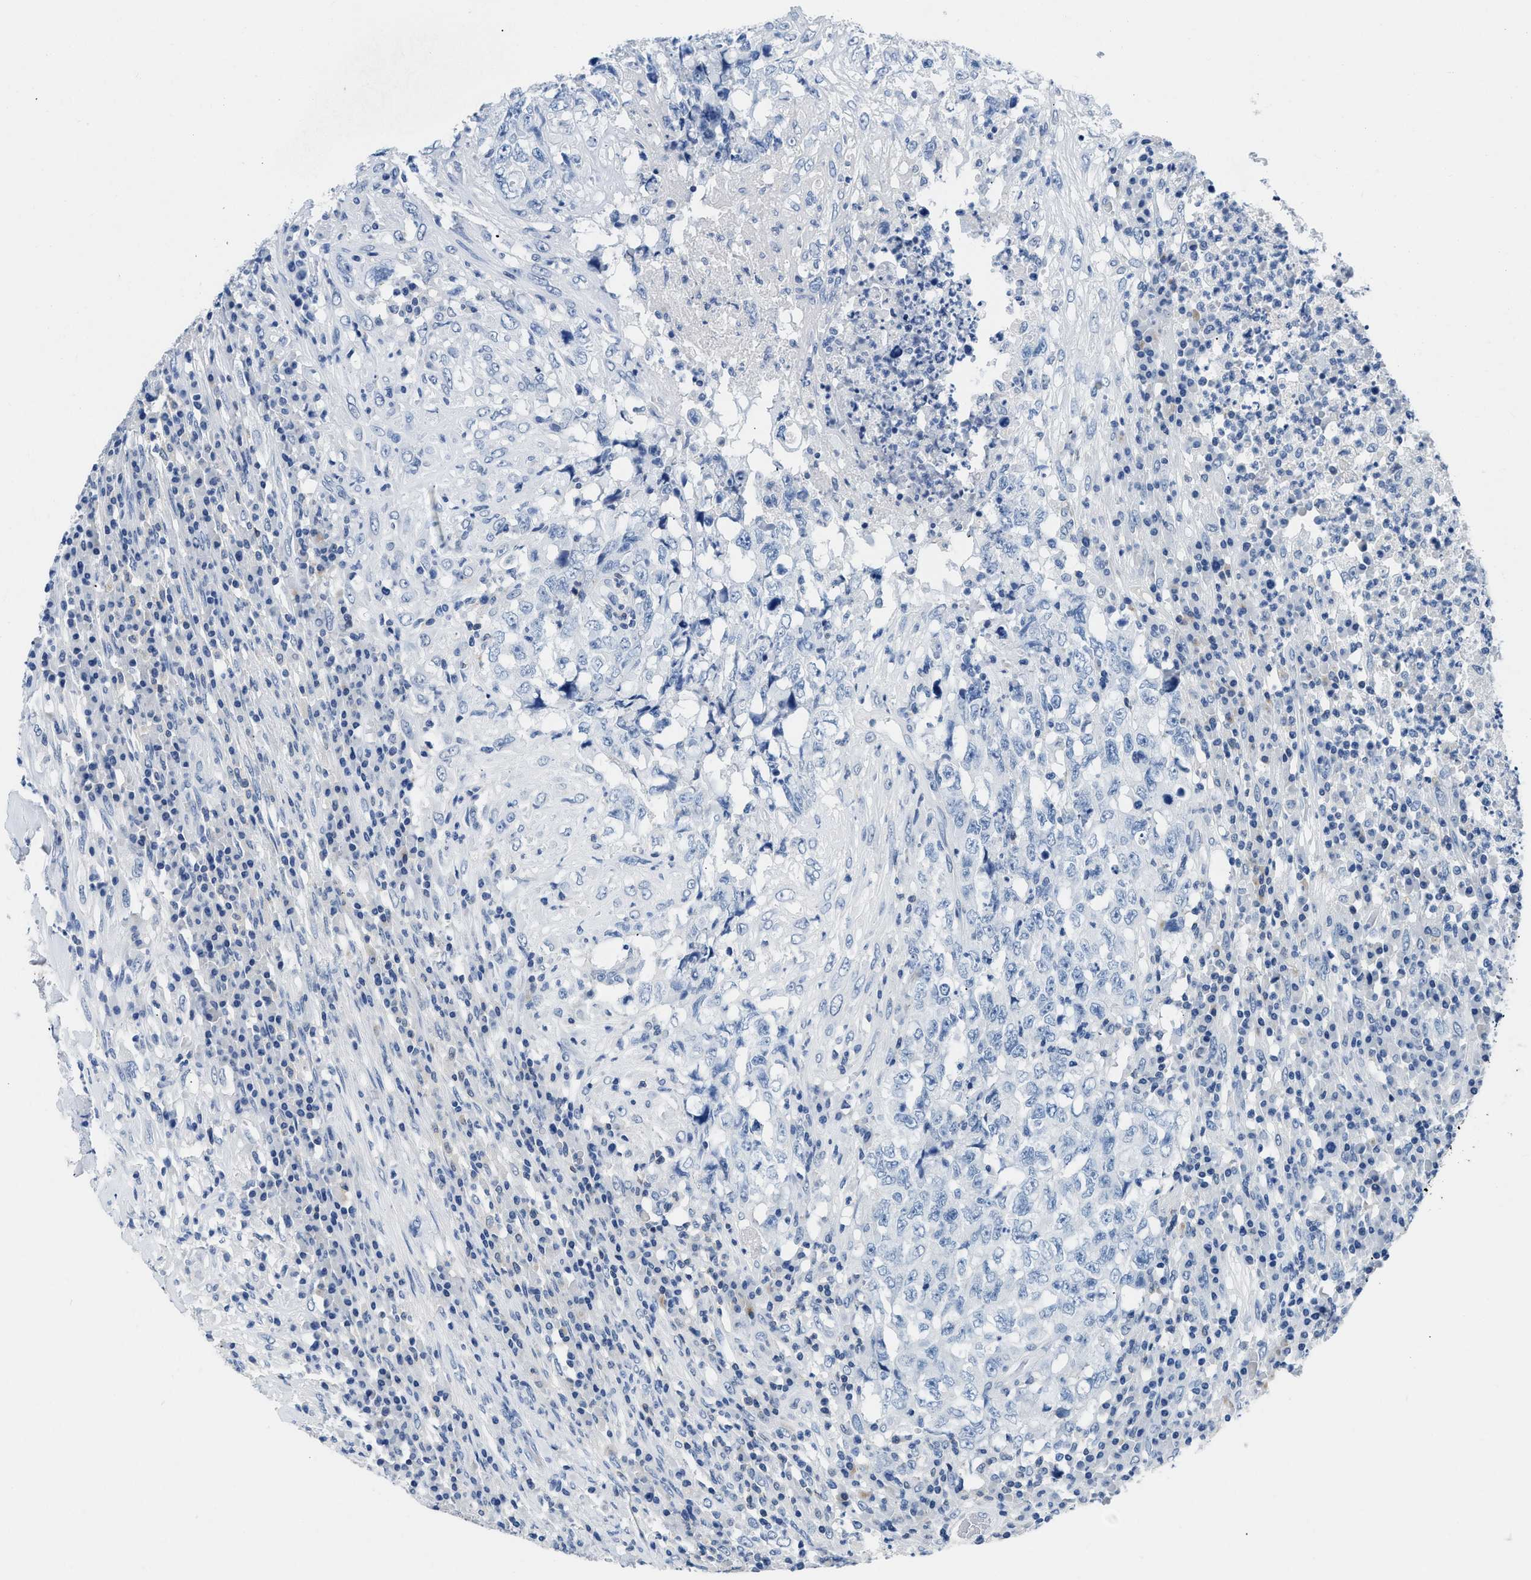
{"staining": {"intensity": "negative", "quantity": "none", "location": "none"}, "tissue": "testis cancer", "cell_type": "Tumor cells", "image_type": "cancer", "snomed": [{"axis": "morphology", "description": "Necrosis, NOS"}, {"axis": "morphology", "description": "Carcinoma, Embryonal, NOS"}, {"axis": "topography", "description": "Testis"}], "caption": "This is an IHC micrograph of testis cancer (embryonal carcinoma). There is no positivity in tumor cells.", "gene": "NFATC2", "patient": {"sex": "male", "age": 19}}